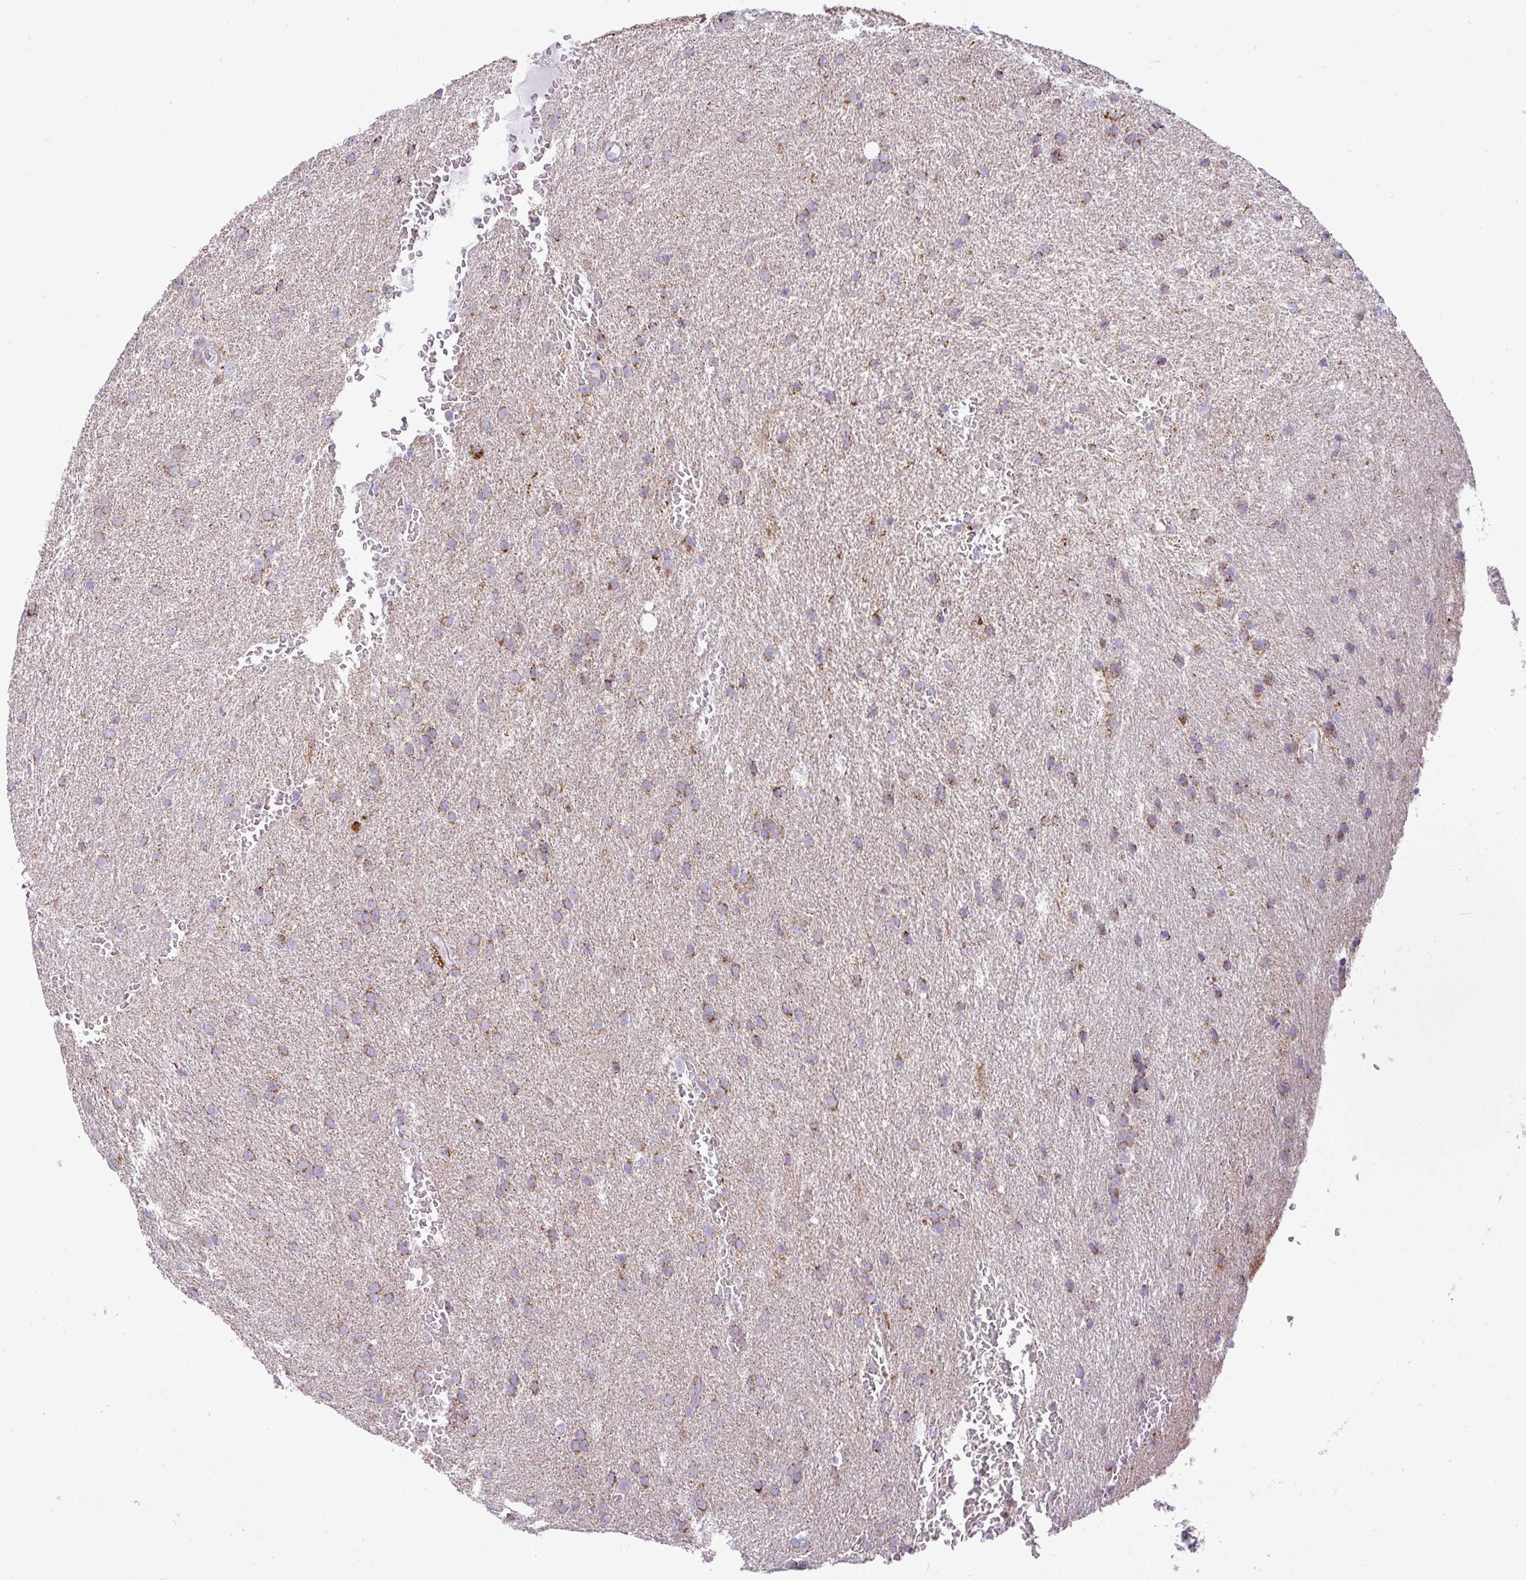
{"staining": {"intensity": "moderate", "quantity": ">75%", "location": "cytoplasmic/membranous"}, "tissue": "glioma", "cell_type": "Tumor cells", "image_type": "cancer", "snomed": [{"axis": "morphology", "description": "Glioma, malignant, Low grade"}, {"axis": "topography", "description": "Brain"}], "caption": "A medium amount of moderate cytoplasmic/membranous expression is identified in approximately >75% of tumor cells in glioma tissue.", "gene": "ZNF81", "patient": {"sex": "female", "age": 33}}